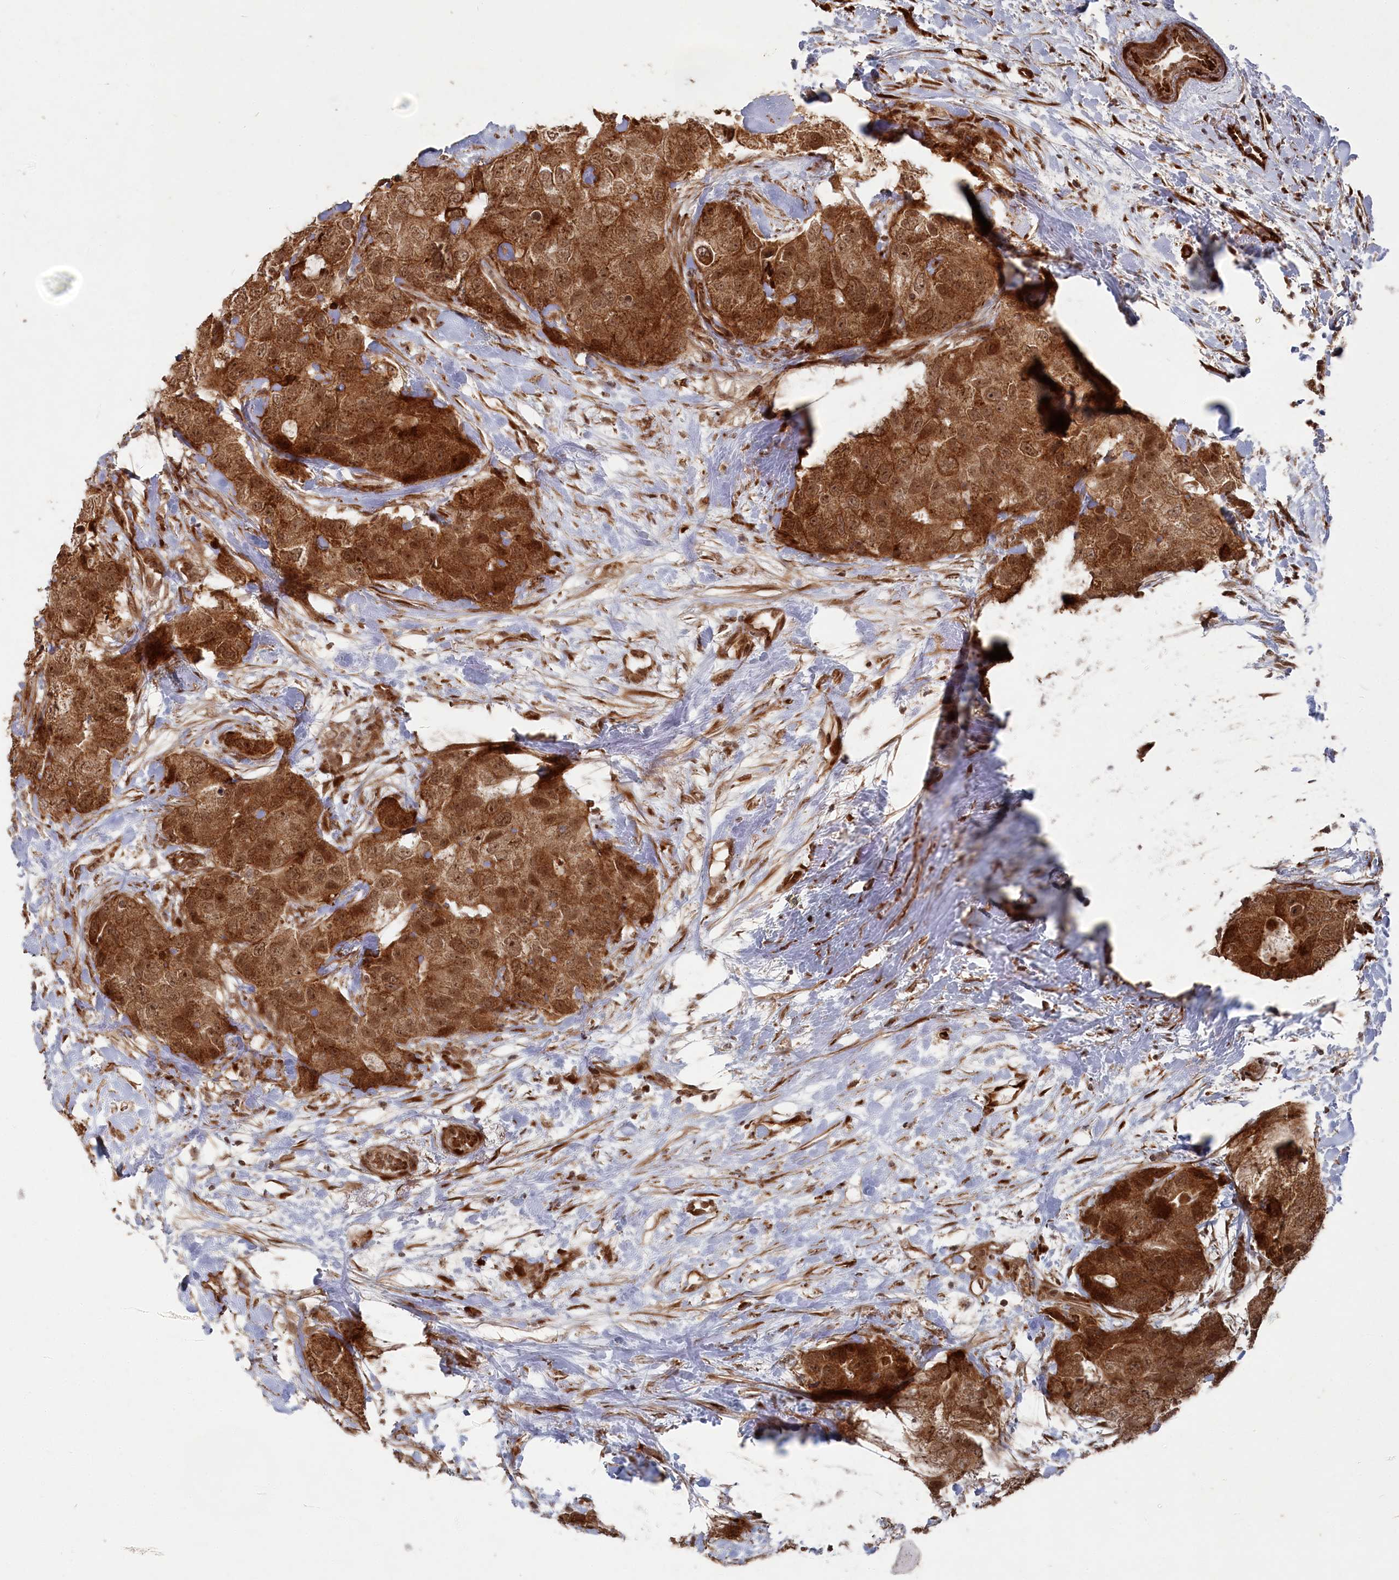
{"staining": {"intensity": "strong", "quantity": ">75%", "location": "cytoplasmic/membranous,nuclear"}, "tissue": "breast cancer", "cell_type": "Tumor cells", "image_type": "cancer", "snomed": [{"axis": "morphology", "description": "Duct carcinoma"}, {"axis": "topography", "description": "Breast"}], "caption": "Brown immunohistochemical staining in breast cancer (infiltrating ductal carcinoma) displays strong cytoplasmic/membranous and nuclear staining in approximately >75% of tumor cells.", "gene": "POLR3A", "patient": {"sex": "female", "age": 62}}